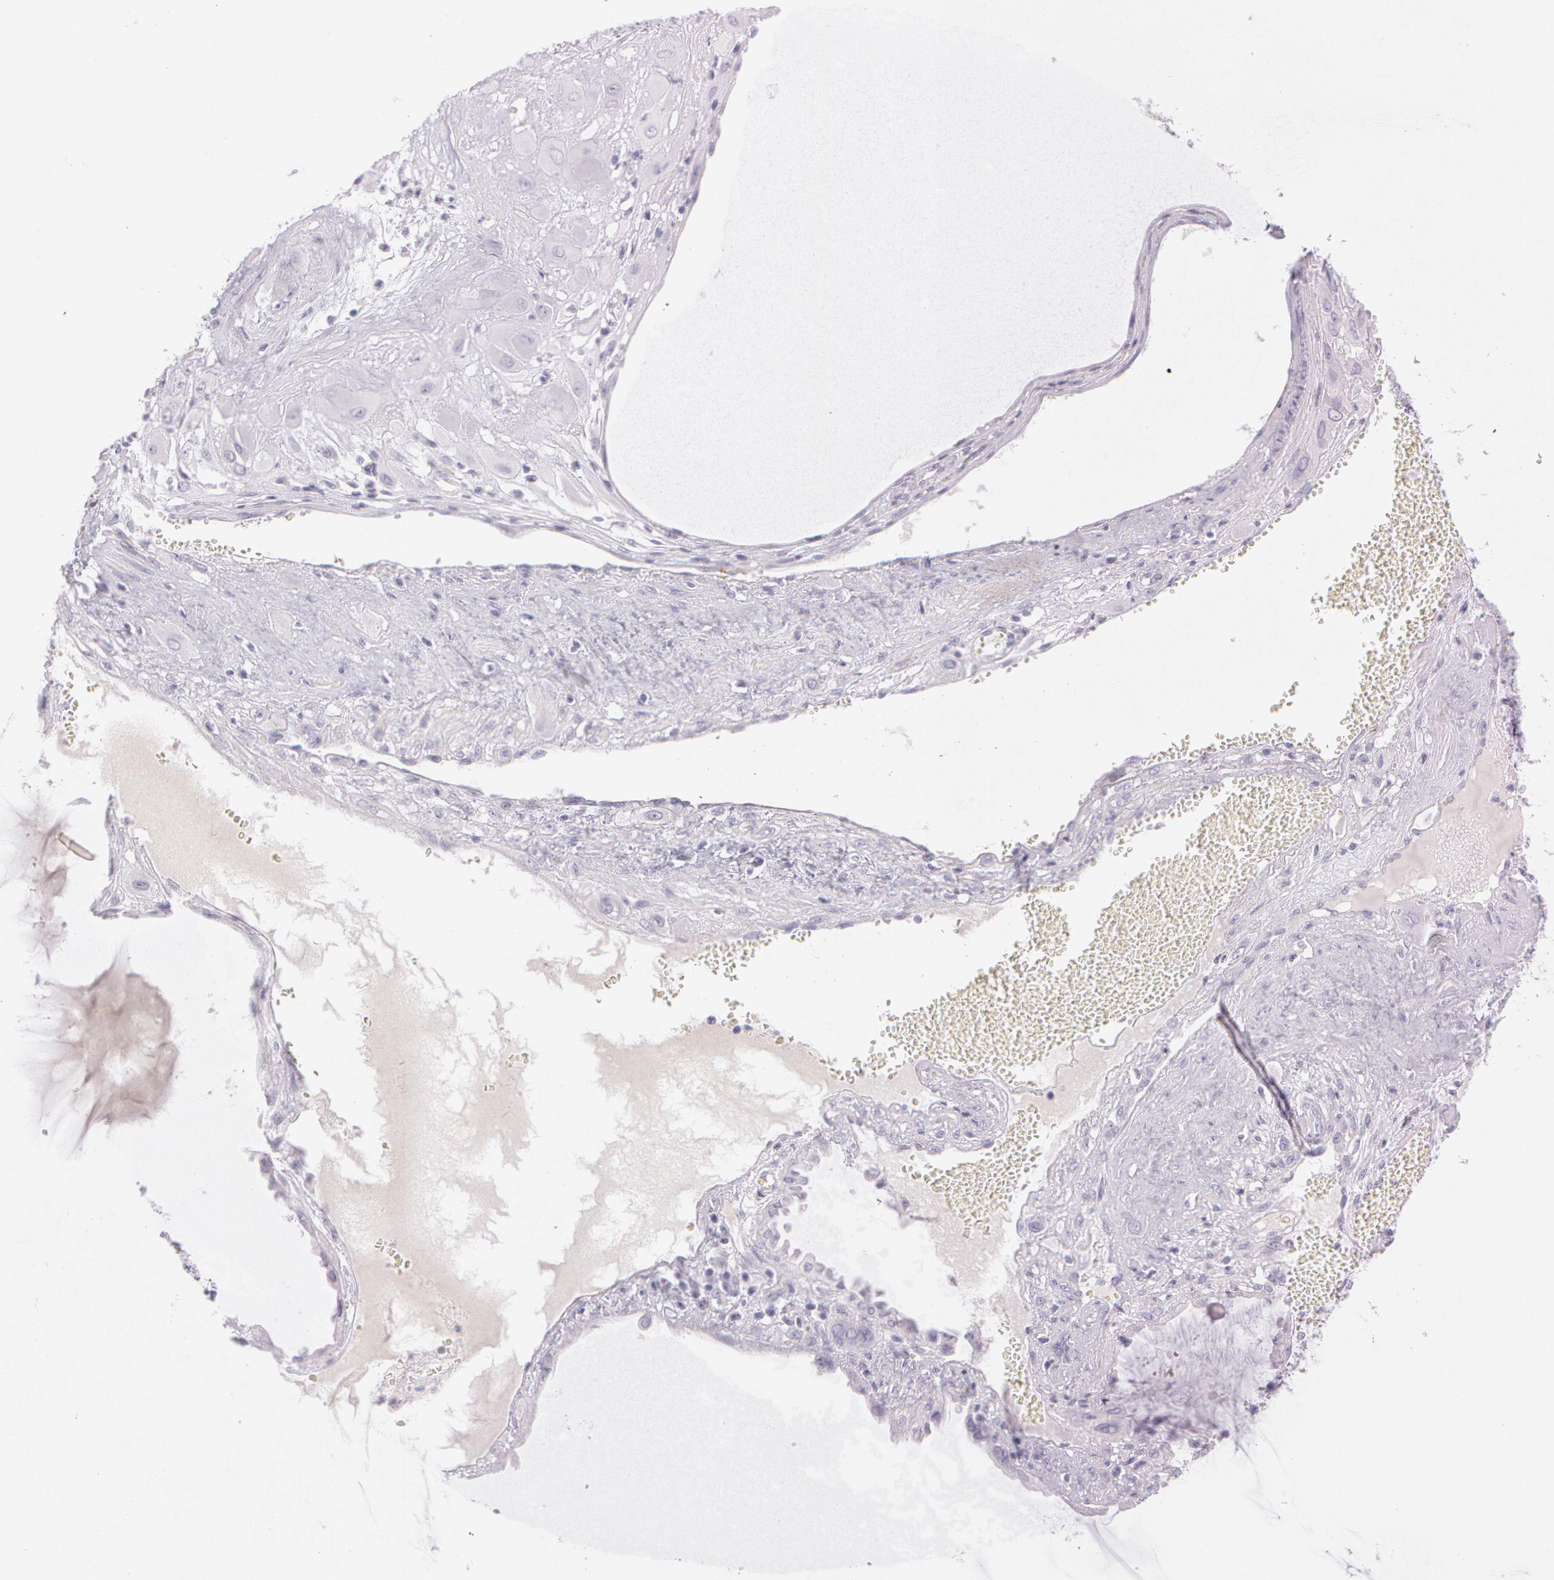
{"staining": {"intensity": "negative", "quantity": "none", "location": "none"}, "tissue": "cervical cancer", "cell_type": "Tumor cells", "image_type": "cancer", "snomed": [{"axis": "morphology", "description": "Squamous cell carcinoma, NOS"}, {"axis": "topography", "description": "Cervix"}], "caption": "IHC micrograph of human squamous cell carcinoma (cervical) stained for a protein (brown), which exhibits no expression in tumor cells.", "gene": "OTC", "patient": {"sex": "female", "age": 34}}